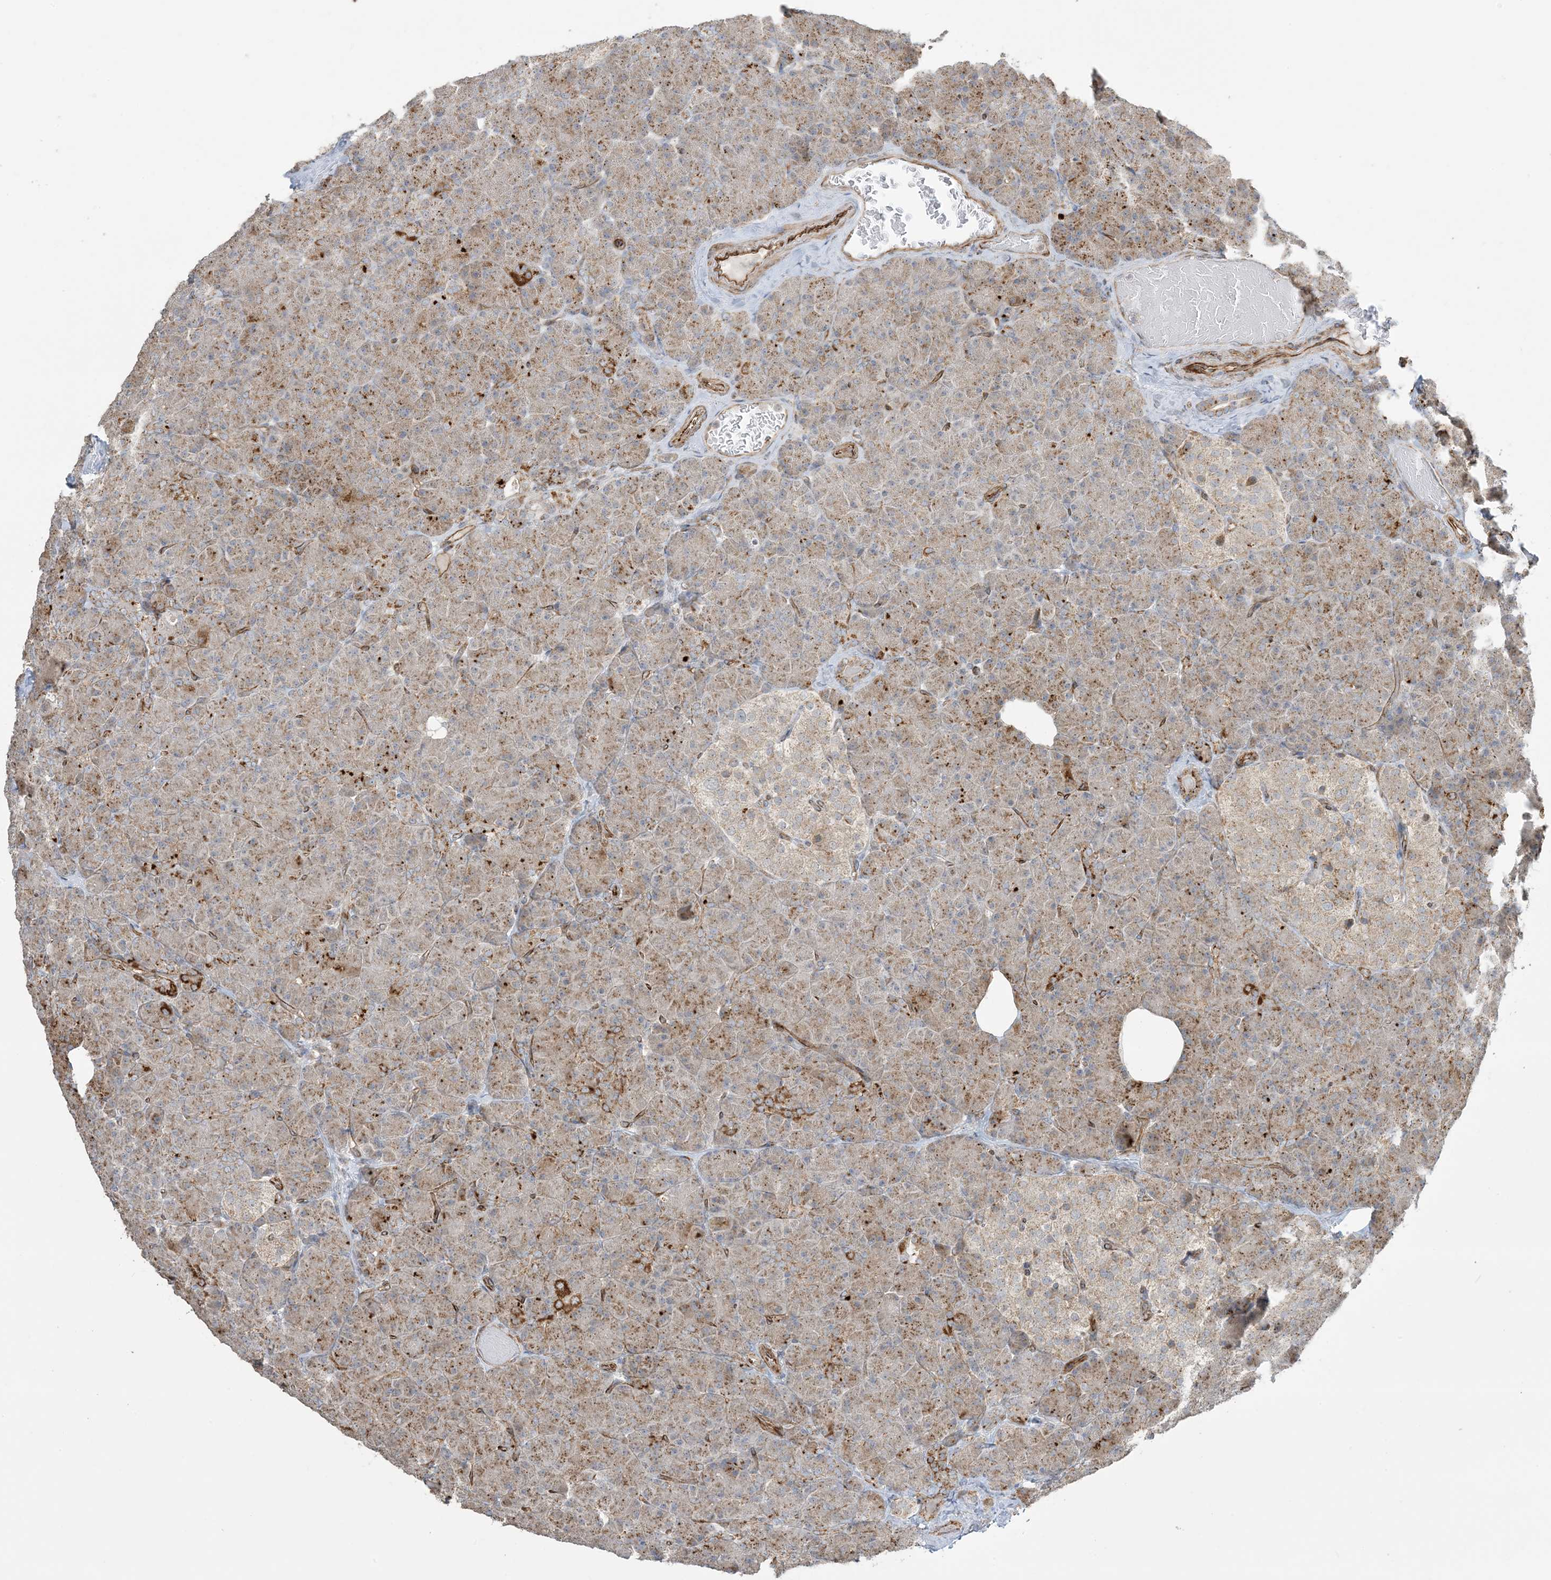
{"staining": {"intensity": "moderate", "quantity": ">75%", "location": "cytoplasmic/membranous"}, "tissue": "pancreas", "cell_type": "Exocrine glandular cells", "image_type": "normal", "snomed": [{"axis": "morphology", "description": "Normal tissue, NOS"}, {"axis": "topography", "description": "Pancreas"}], "caption": "Immunohistochemical staining of normal pancreas displays moderate cytoplasmic/membranous protein positivity in approximately >75% of exocrine glandular cells.", "gene": "AGA", "patient": {"sex": "female", "age": 43}}